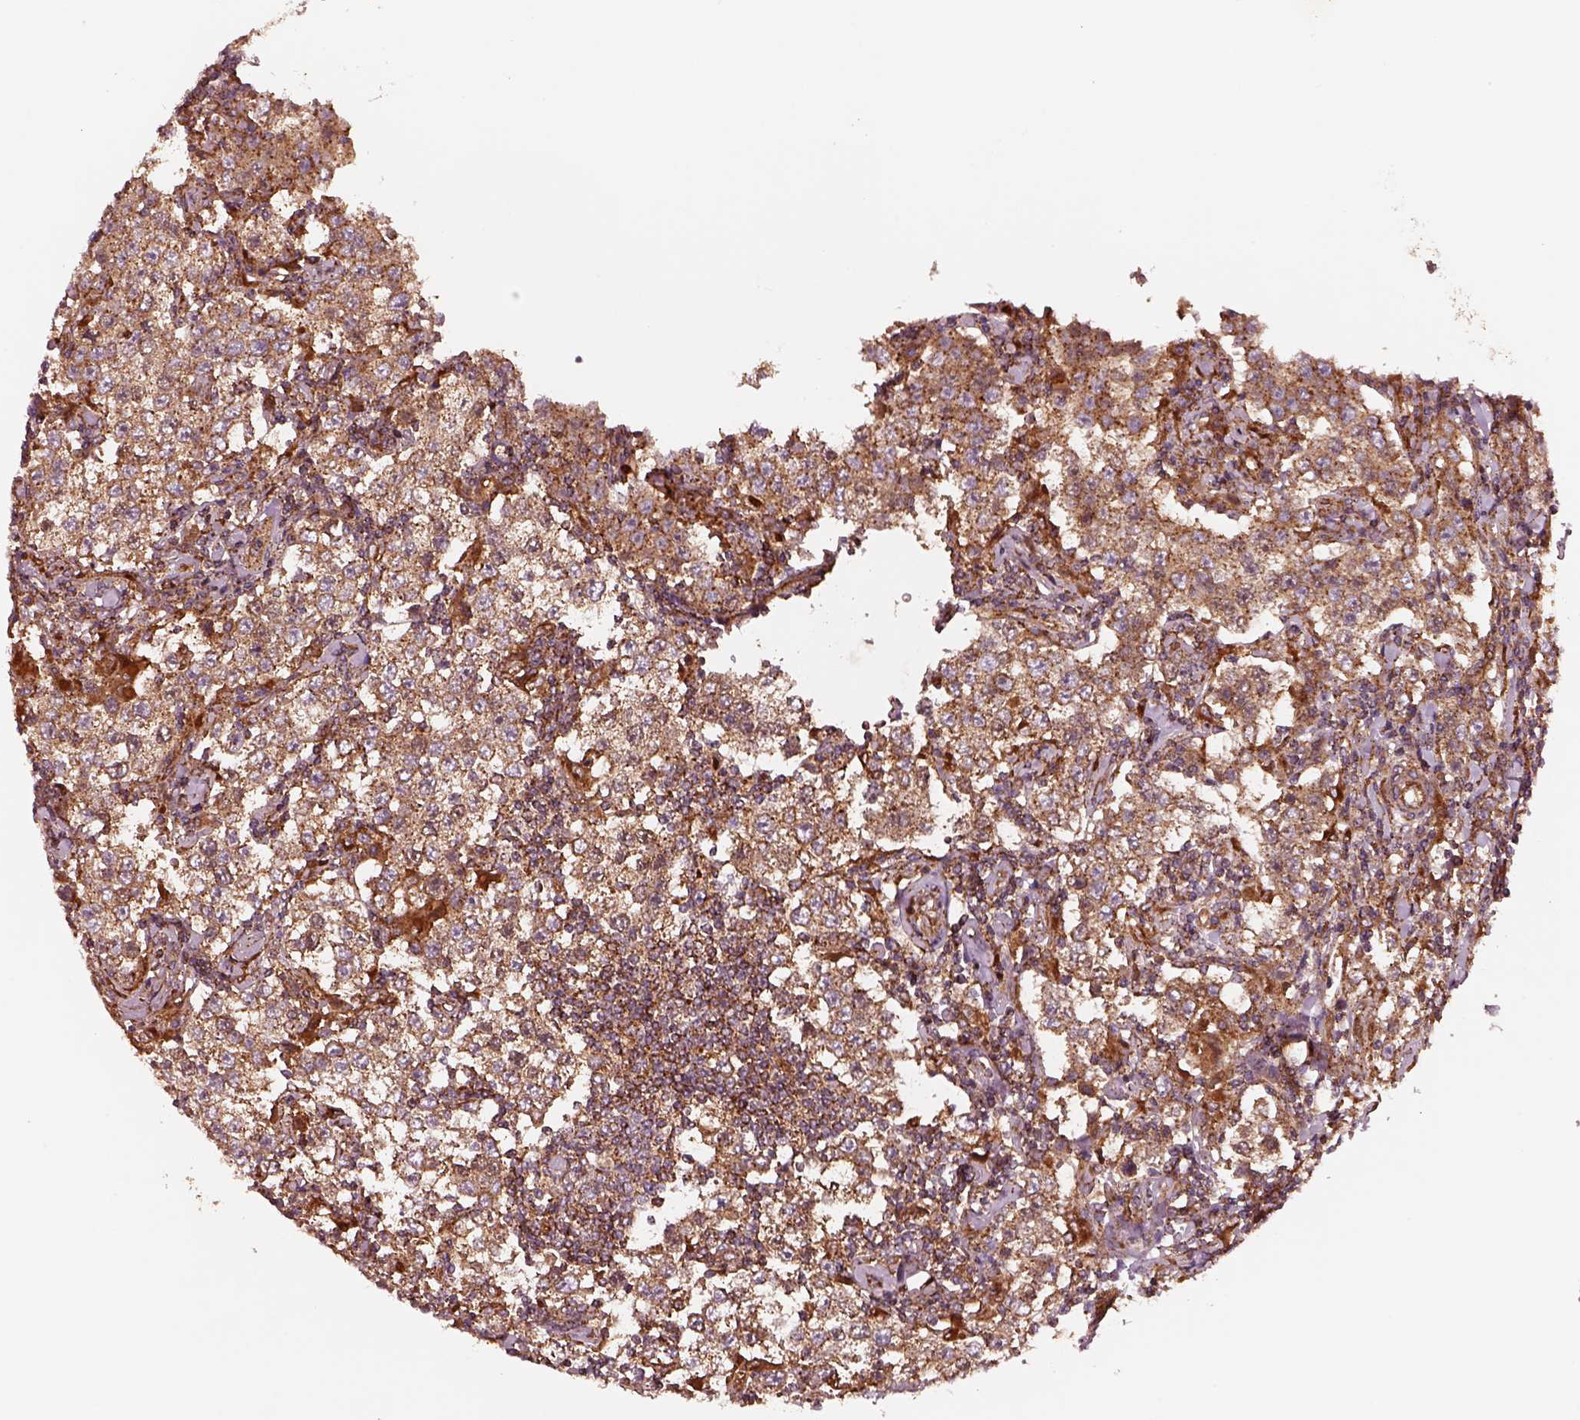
{"staining": {"intensity": "strong", "quantity": "<25%", "location": "cytoplasmic/membranous"}, "tissue": "testis cancer", "cell_type": "Tumor cells", "image_type": "cancer", "snomed": [{"axis": "morphology", "description": "Seminoma, NOS"}, {"axis": "morphology", "description": "Carcinoma, Embryonal, NOS"}, {"axis": "topography", "description": "Testis"}], "caption": "This photomicrograph displays IHC staining of embryonal carcinoma (testis), with medium strong cytoplasmic/membranous expression in approximately <25% of tumor cells.", "gene": "WASHC2A", "patient": {"sex": "male", "age": 41}}